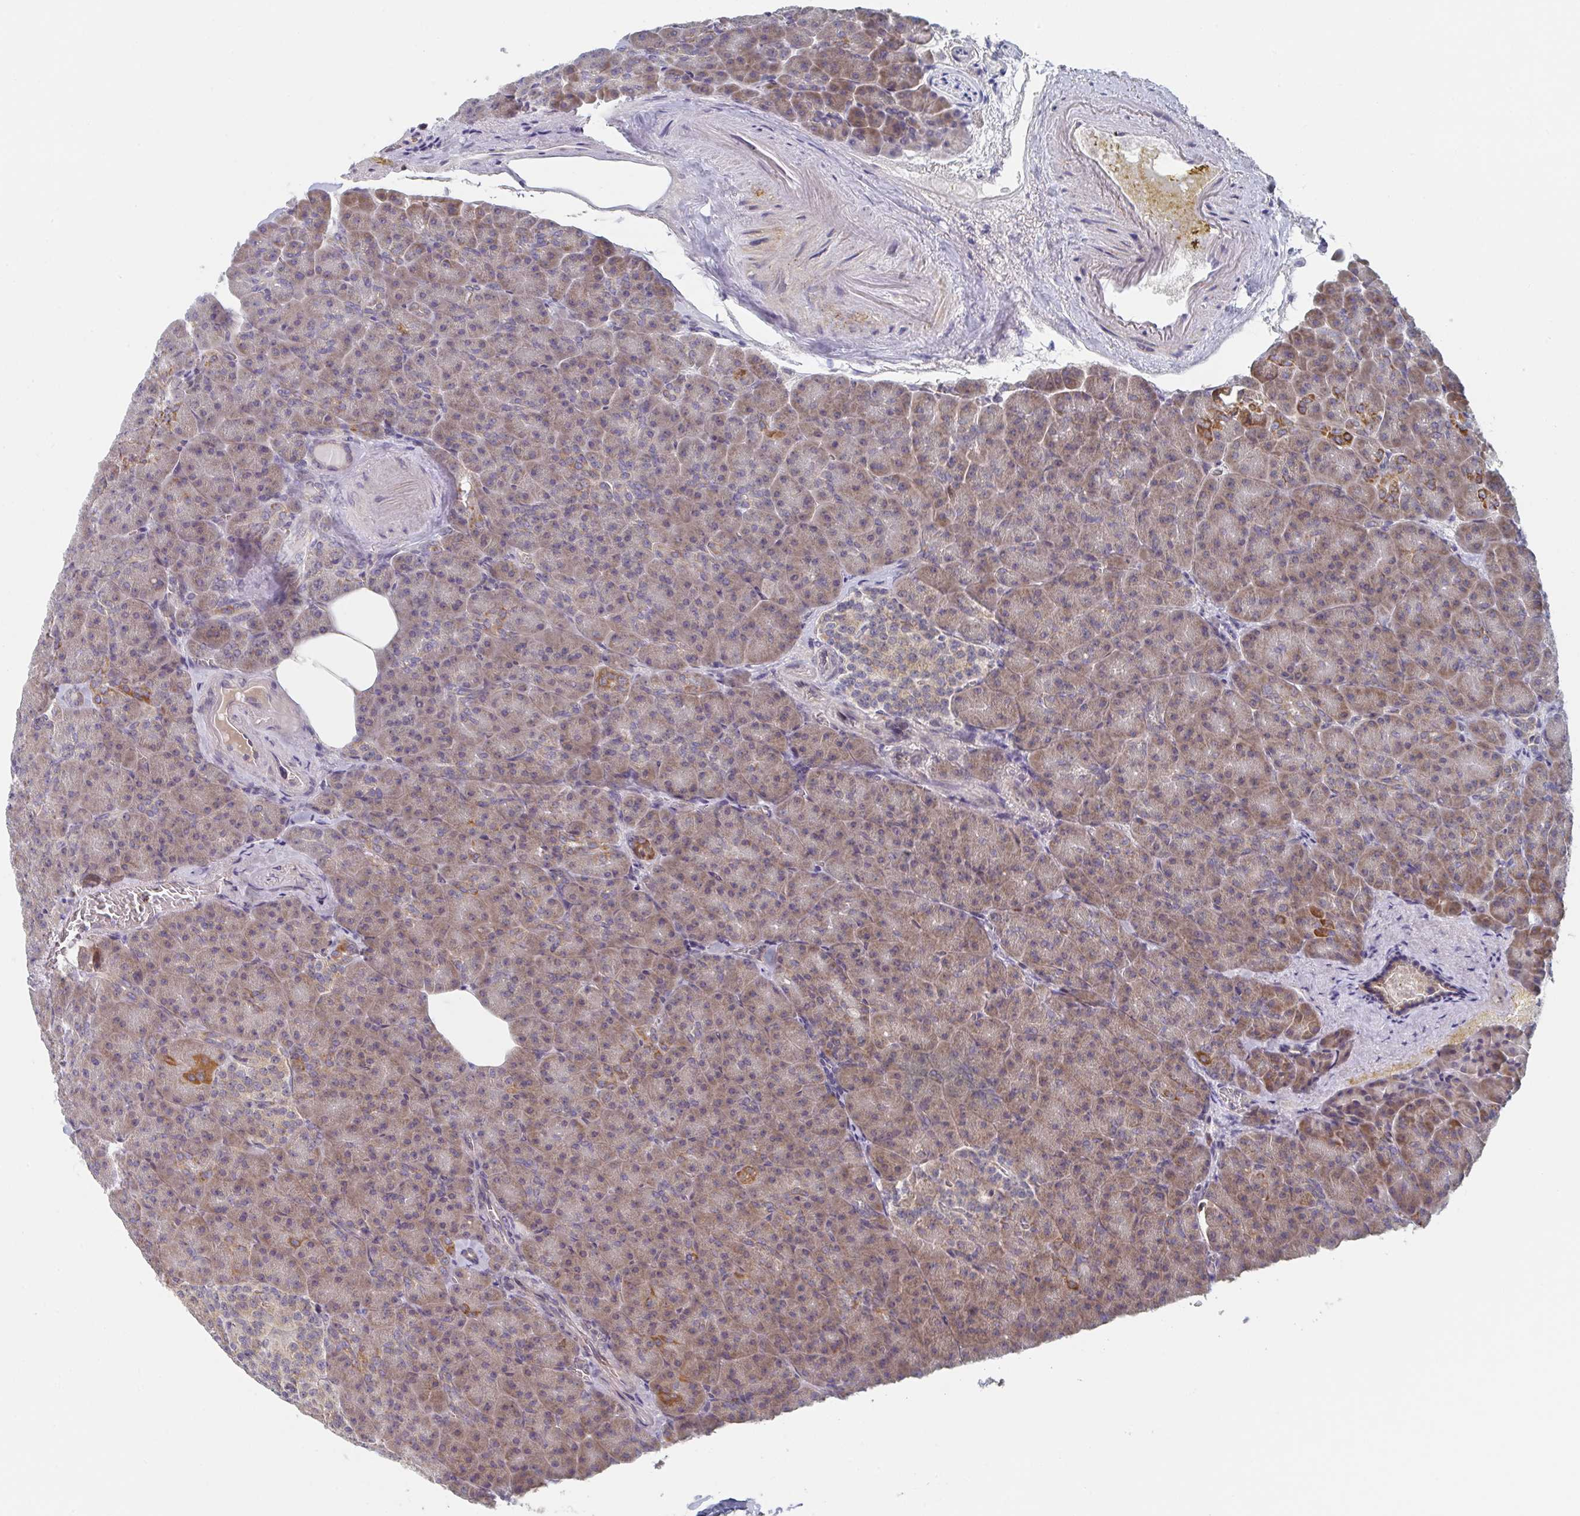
{"staining": {"intensity": "weak", "quantity": "25%-75%", "location": "cytoplasmic/membranous"}, "tissue": "pancreas", "cell_type": "Exocrine glandular cells", "image_type": "normal", "snomed": [{"axis": "morphology", "description": "Normal tissue, NOS"}, {"axis": "topography", "description": "Pancreas"}], "caption": "Pancreas stained with DAB (3,3'-diaminobenzidine) IHC exhibits low levels of weak cytoplasmic/membranous staining in about 25%-75% of exocrine glandular cells. (DAB (3,3'-diaminobenzidine) IHC with brightfield microscopy, high magnification).", "gene": "ELOVL1", "patient": {"sex": "female", "age": 74}}